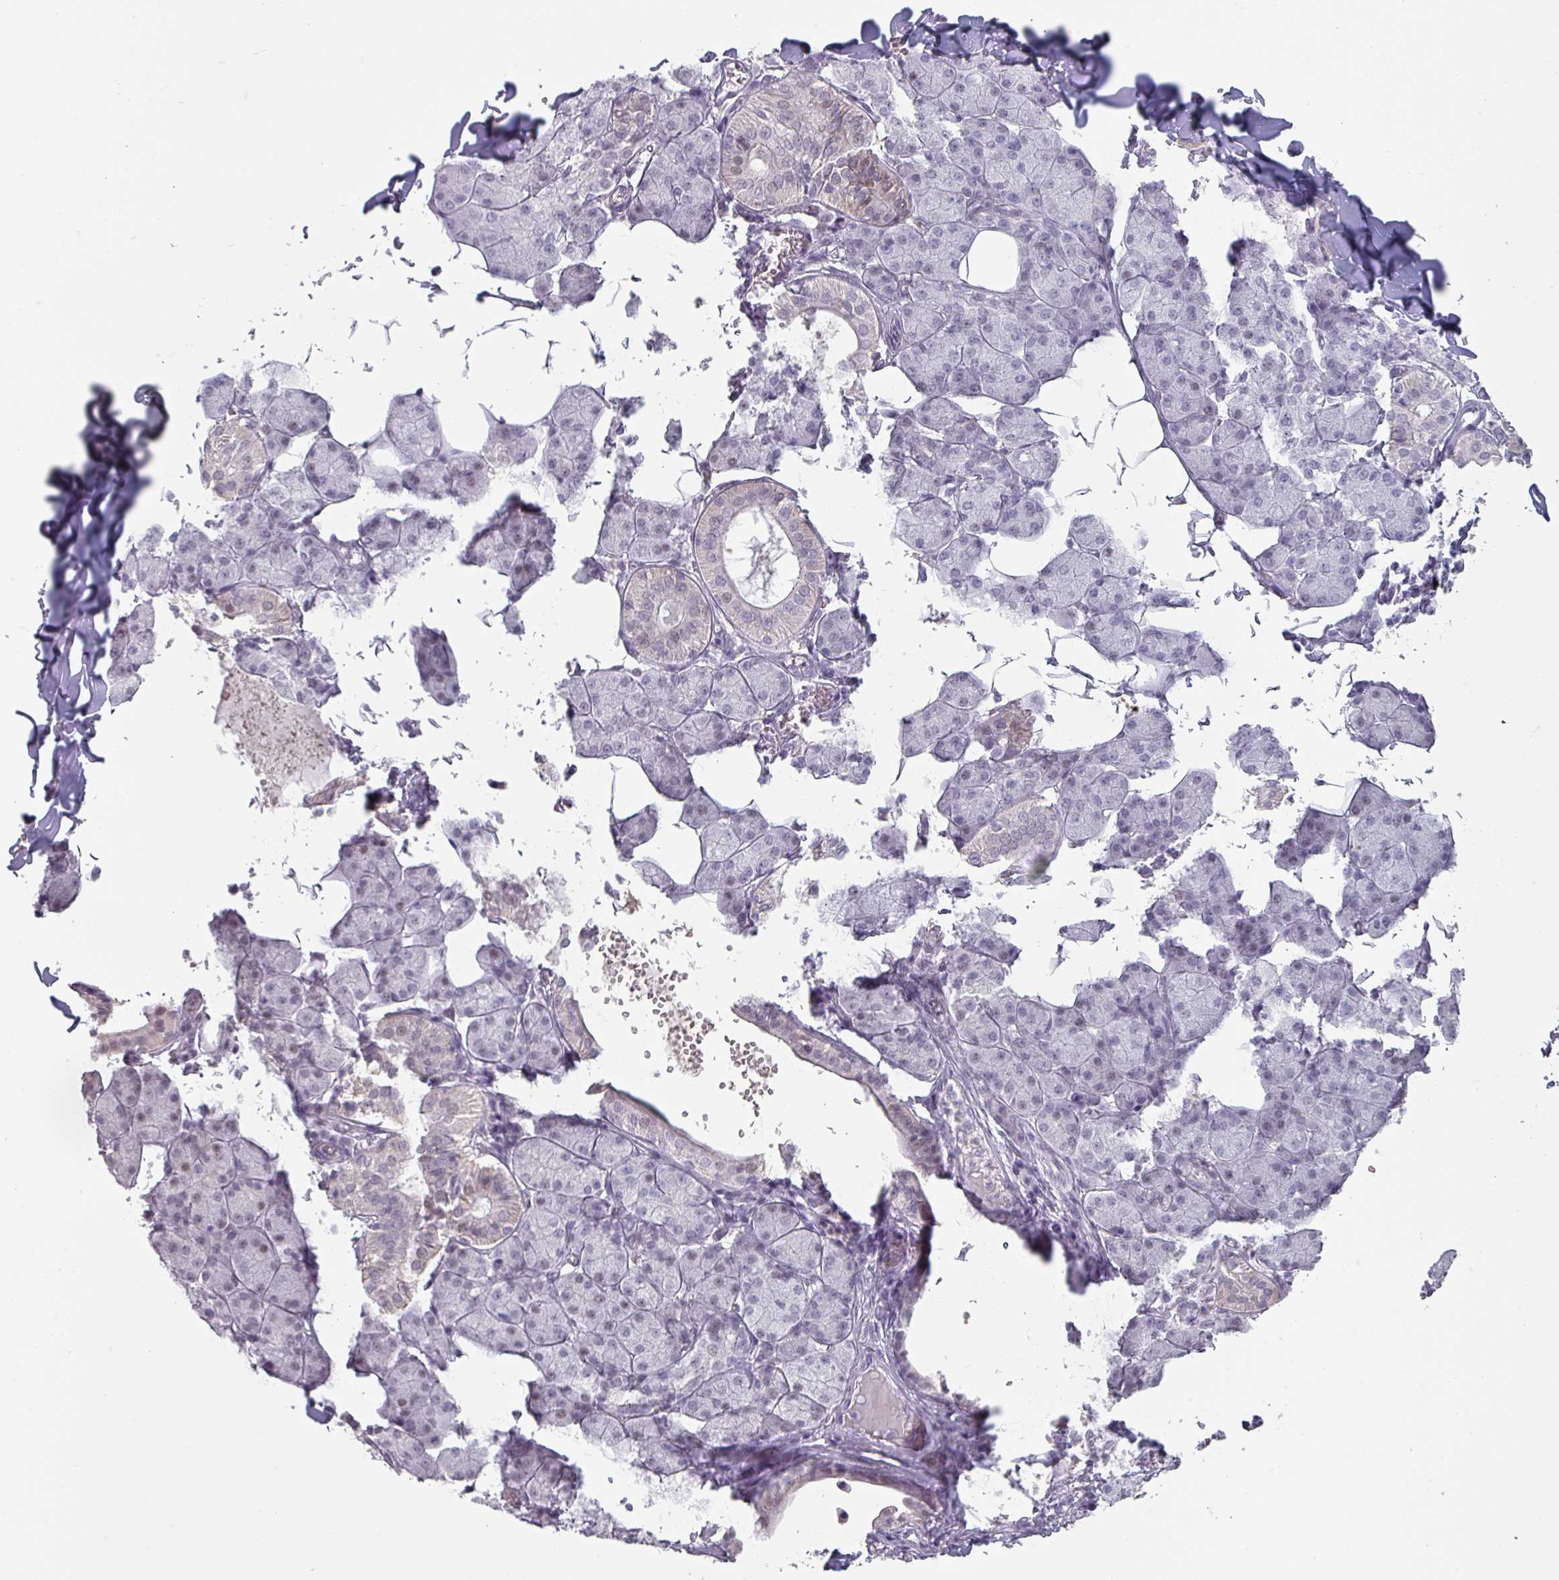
{"staining": {"intensity": "negative", "quantity": "none", "location": "none"}, "tissue": "salivary gland", "cell_type": "Glandular cells", "image_type": "normal", "snomed": [{"axis": "morphology", "description": "Normal tissue, NOS"}, {"axis": "topography", "description": "Salivary gland"}], "caption": "The histopathology image shows no significant positivity in glandular cells of salivary gland.", "gene": "SPRR1A", "patient": {"sex": "female", "age": 33}}